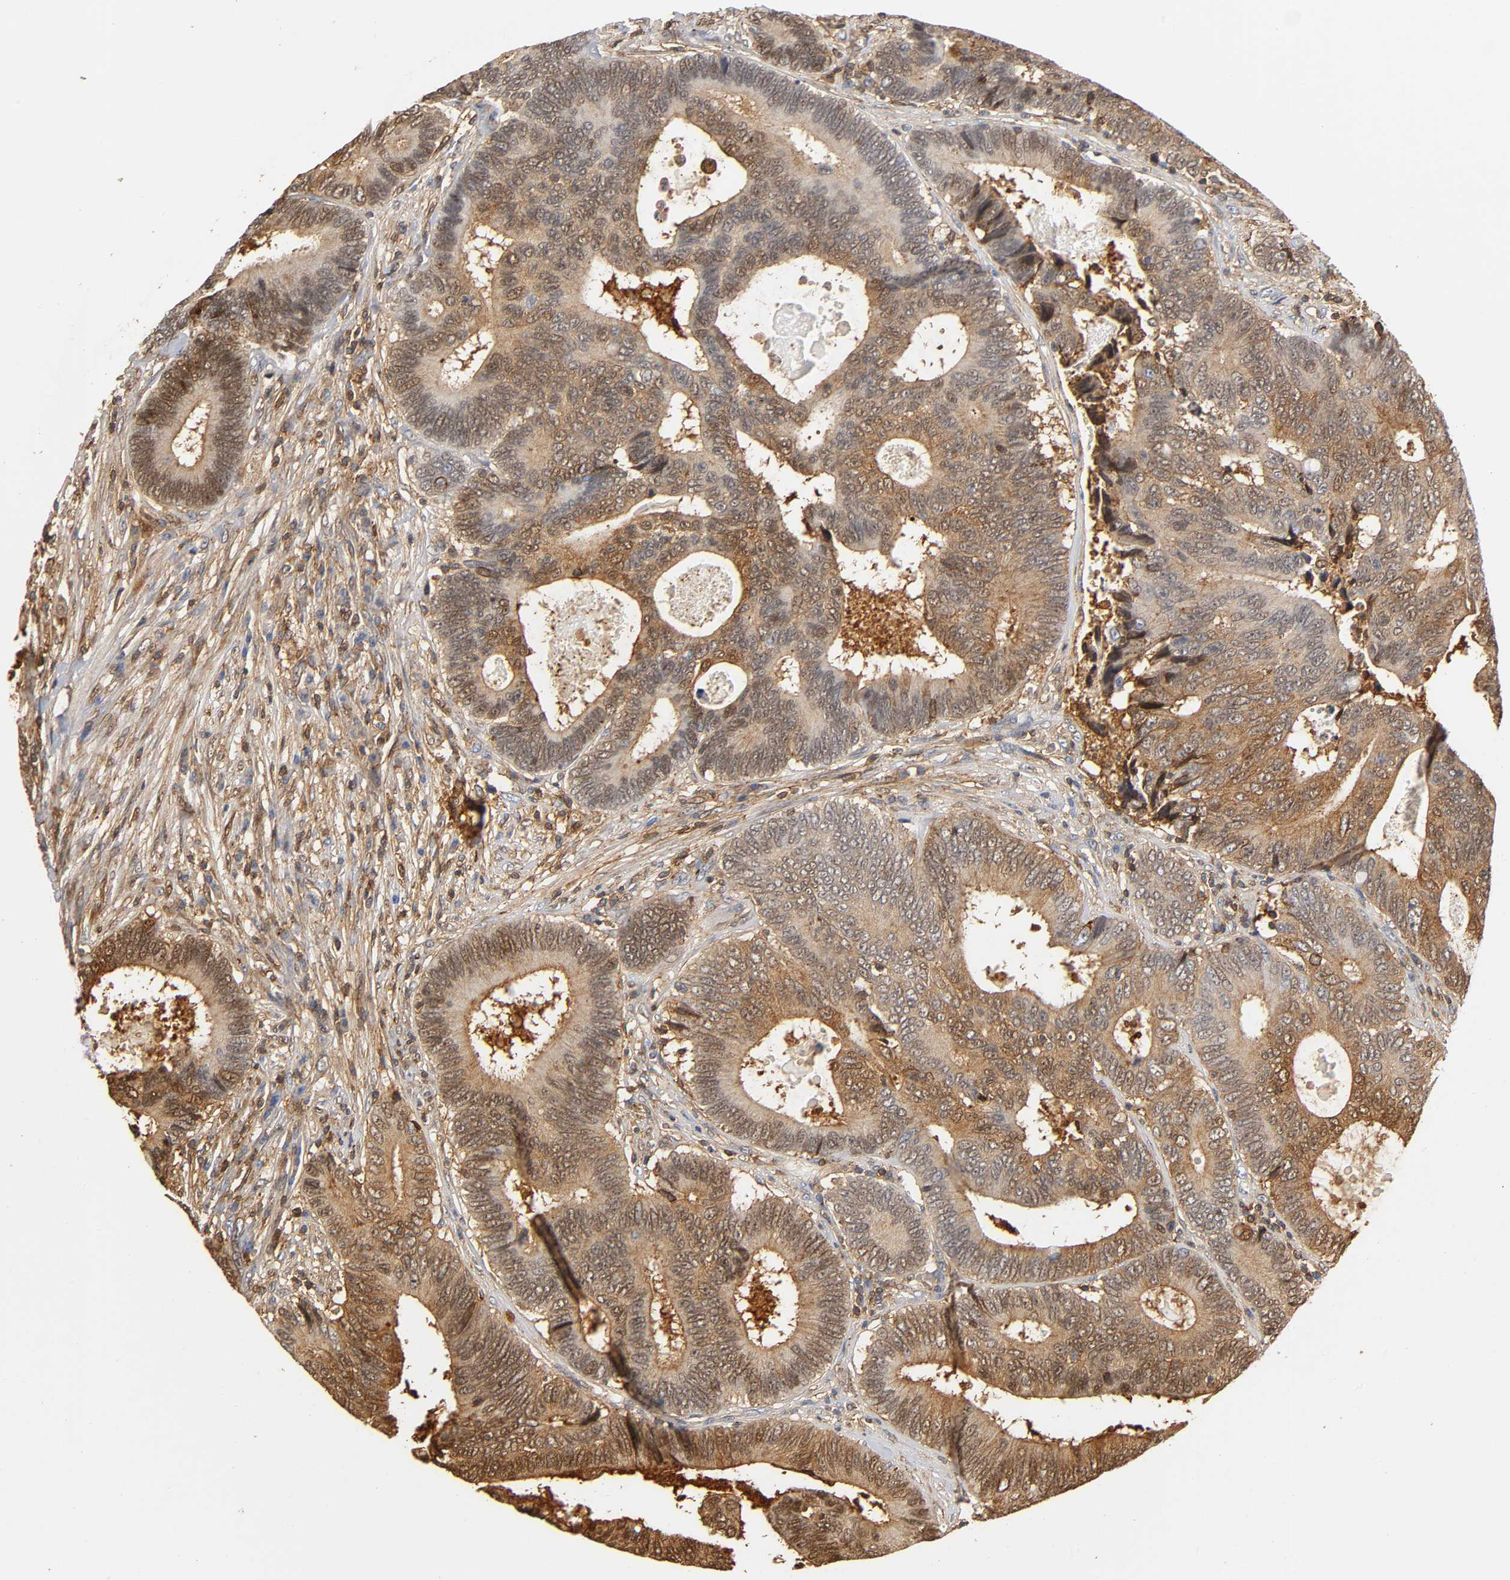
{"staining": {"intensity": "moderate", "quantity": ">75%", "location": "cytoplasmic/membranous"}, "tissue": "colorectal cancer", "cell_type": "Tumor cells", "image_type": "cancer", "snomed": [{"axis": "morphology", "description": "Adenocarcinoma, NOS"}, {"axis": "topography", "description": "Colon"}], "caption": "Colorectal adenocarcinoma stained for a protein (brown) shows moderate cytoplasmic/membranous positive positivity in about >75% of tumor cells.", "gene": "ANXA11", "patient": {"sex": "female", "age": 78}}